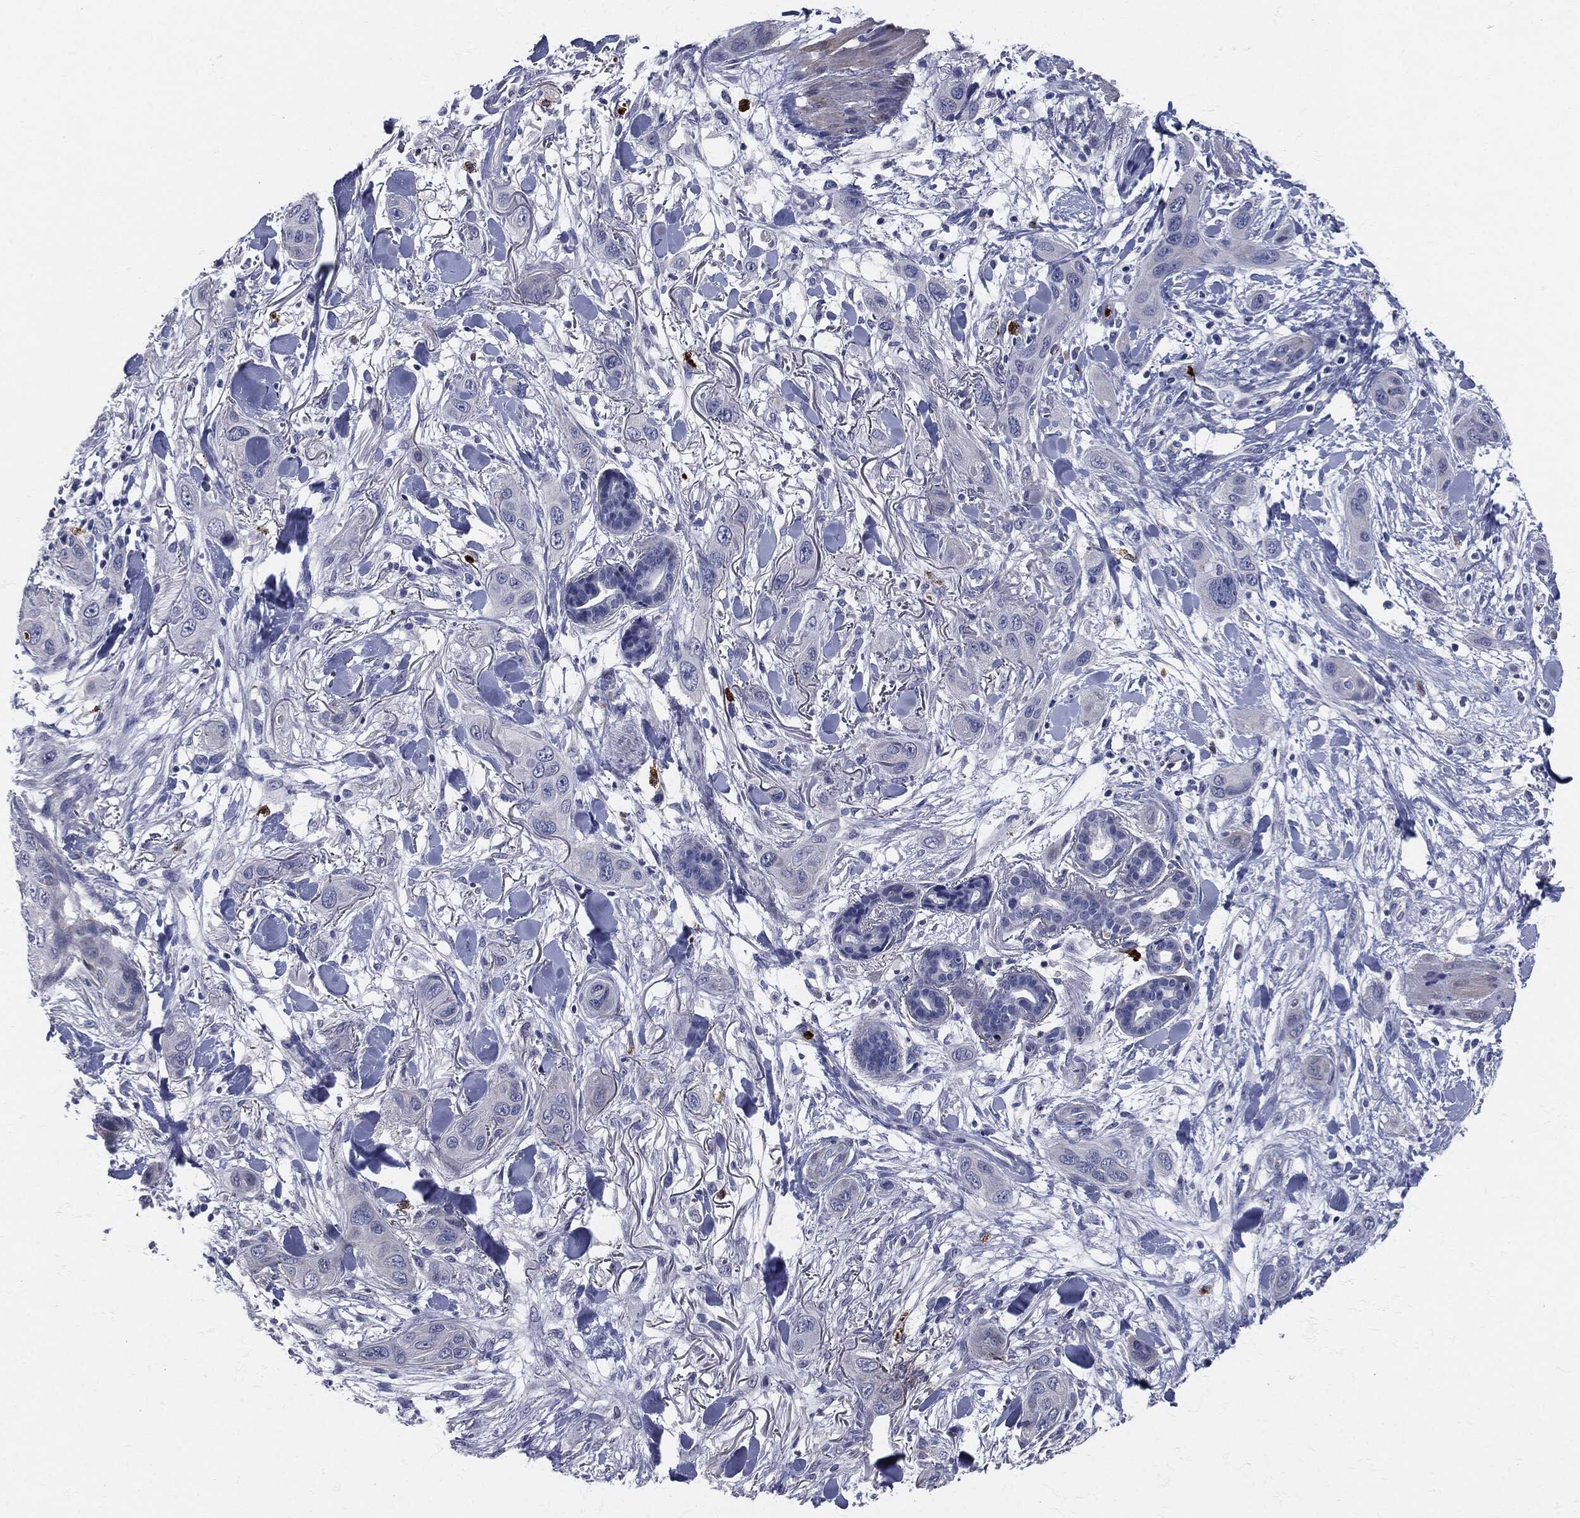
{"staining": {"intensity": "negative", "quantity": "none", "location": "none"}, "tissue": "skin cancer", "cell_type": "Tumor cells", "image_type": "cancer", "snomed": [{"axis": "morphology", "description": "Squamous cell carcinoma, NOS"}, {"axis": "topography", "description": "Skin"}], "caption": "Immunohistochemistry (IHC) image of squamous cell carcinoma (skin) stained for a protein (brown), which displays no positivity in tumor cells.", "gene": "MPO", "patient": {"sex": "male", "age": 78}}